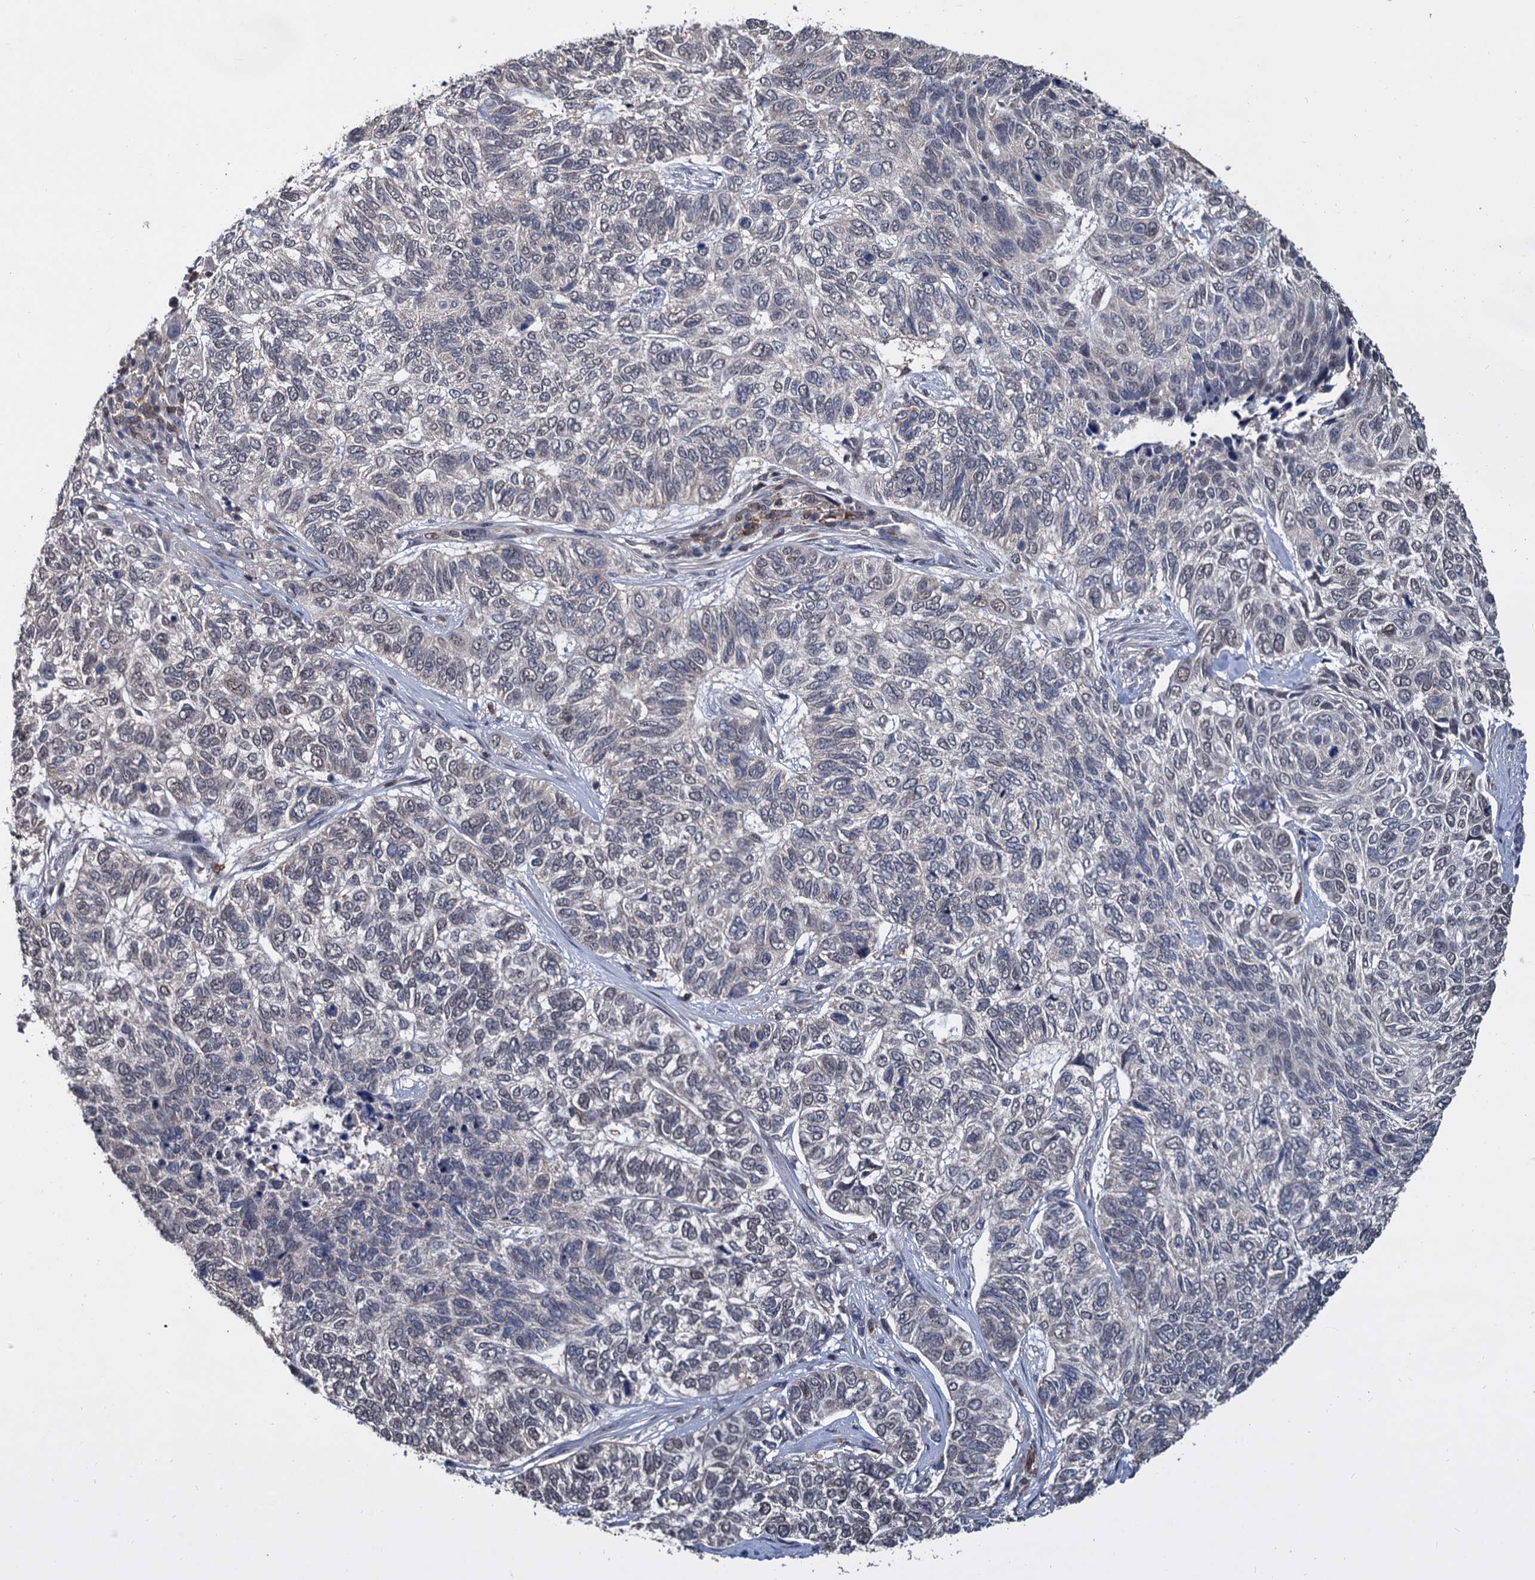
{"staining": {"intensity": "weak", "quantity": "<25%", "location": "nuclear"}, "tissue": "skin cancer", "cell_type": "Tumor cells", "image_type": "cancer", "snomed": [{"axis": "morphology", "description": "Basal cell carcinoma"}, {"axis": "topography", "description": "Skin"}], "caption": "A photomicrograph of skin cancer (basal cell carcinoma) stained for a protein exhibits no brown staining in tumor cells.", "gene": "PSMD4", "patient": {"sex": "female", "age": 65}}